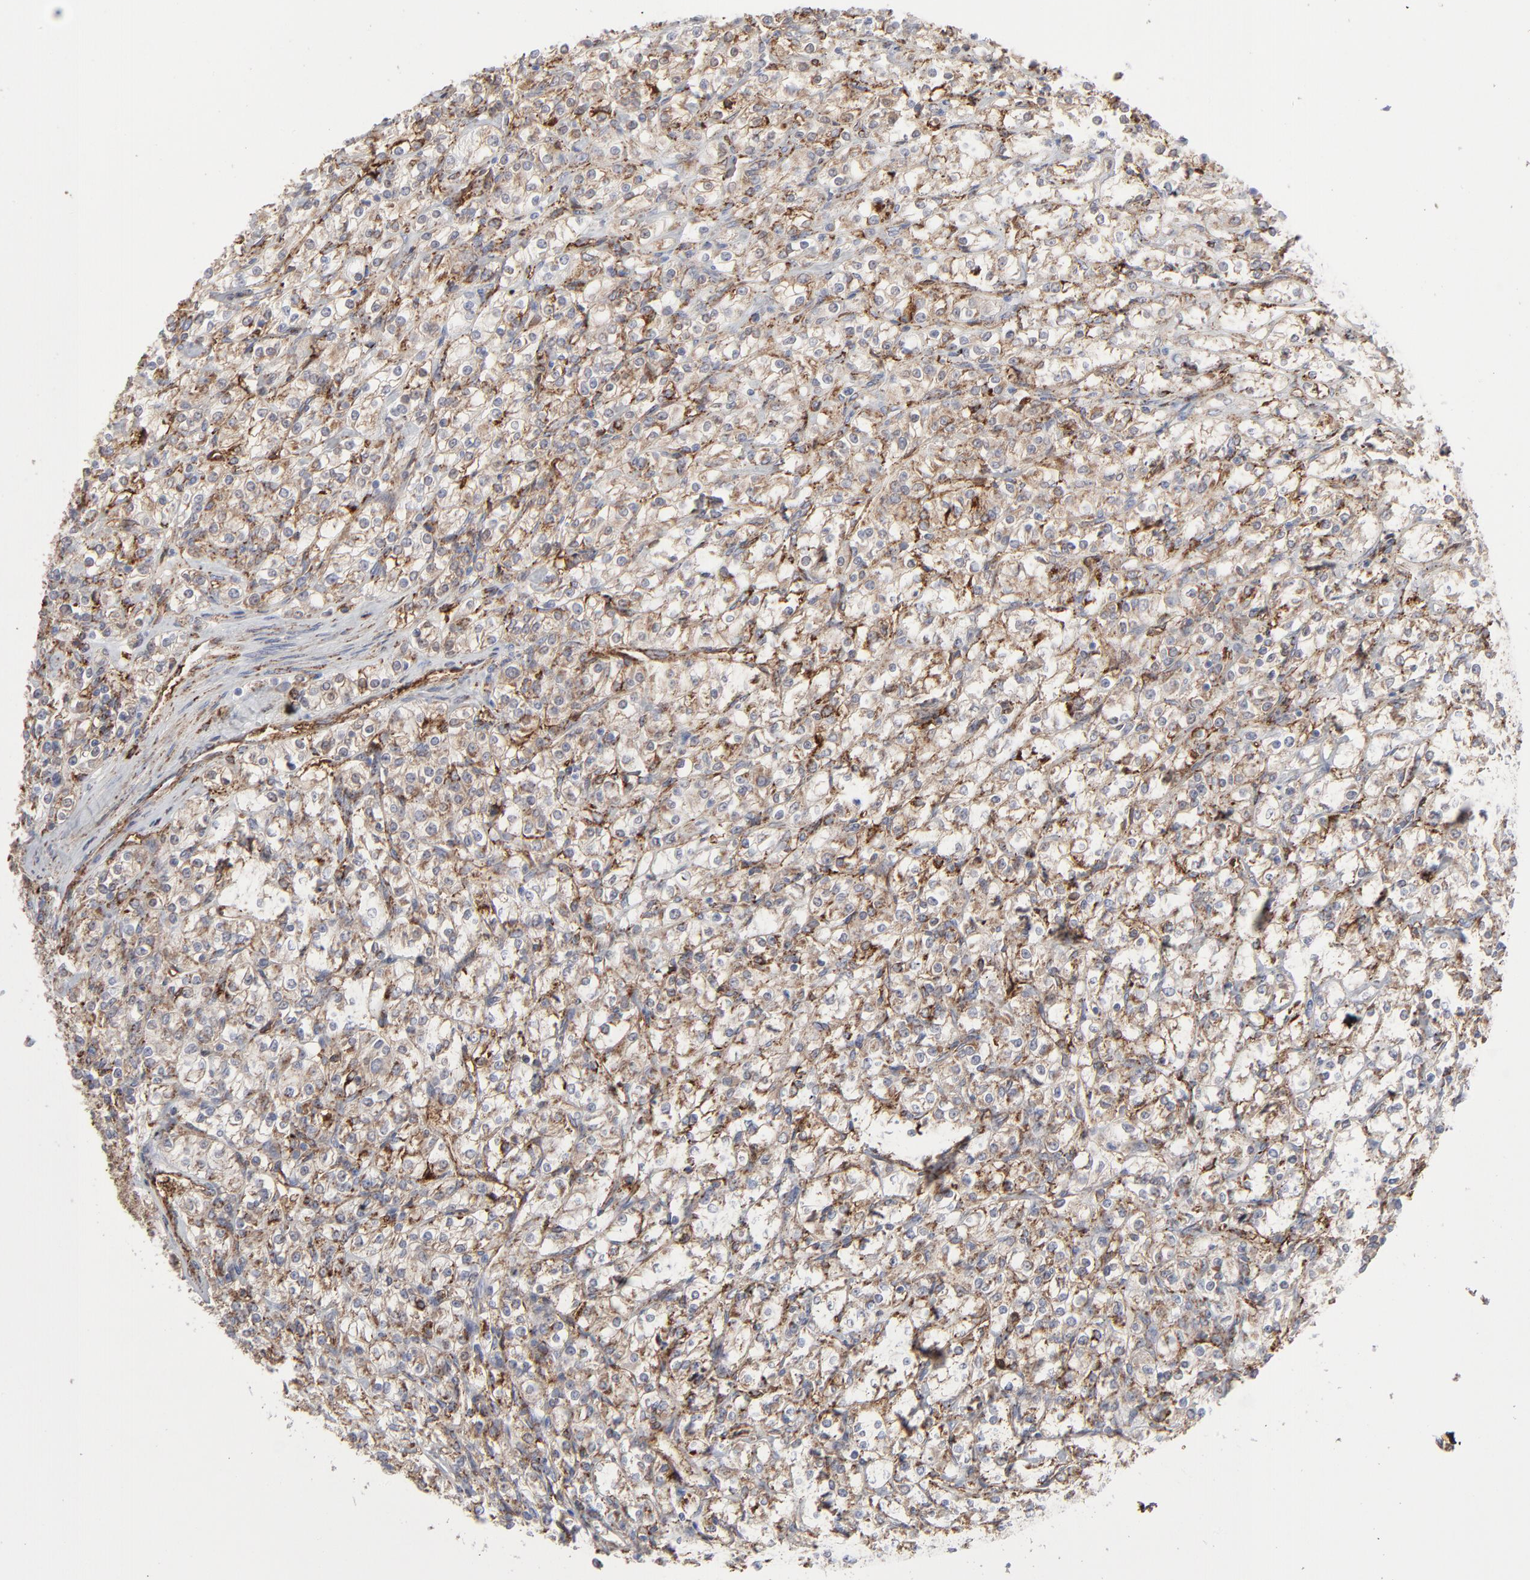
{"staining": {"intensity": "moderate", "quantity": "25%-75%", "location": "cytoplasmic/membranous"}, "tissue": "renal cancer", "cell_type": "Tumor cells", "image_type": "cancer", "snomed": [{"axis": "morphology", "description": "Adenocarcinoma, NOS"}, {"axis": "topography", "description": "Kidney"}], "caption": "Protein expression by immunohistochemistry reveals moderate cytoplasmic/membranous expression in about 25%-75% of tumor cells in renal adenocarcinoma.", "gene": "ANXA5", "patient": {"sex": "male", "age": 77}}